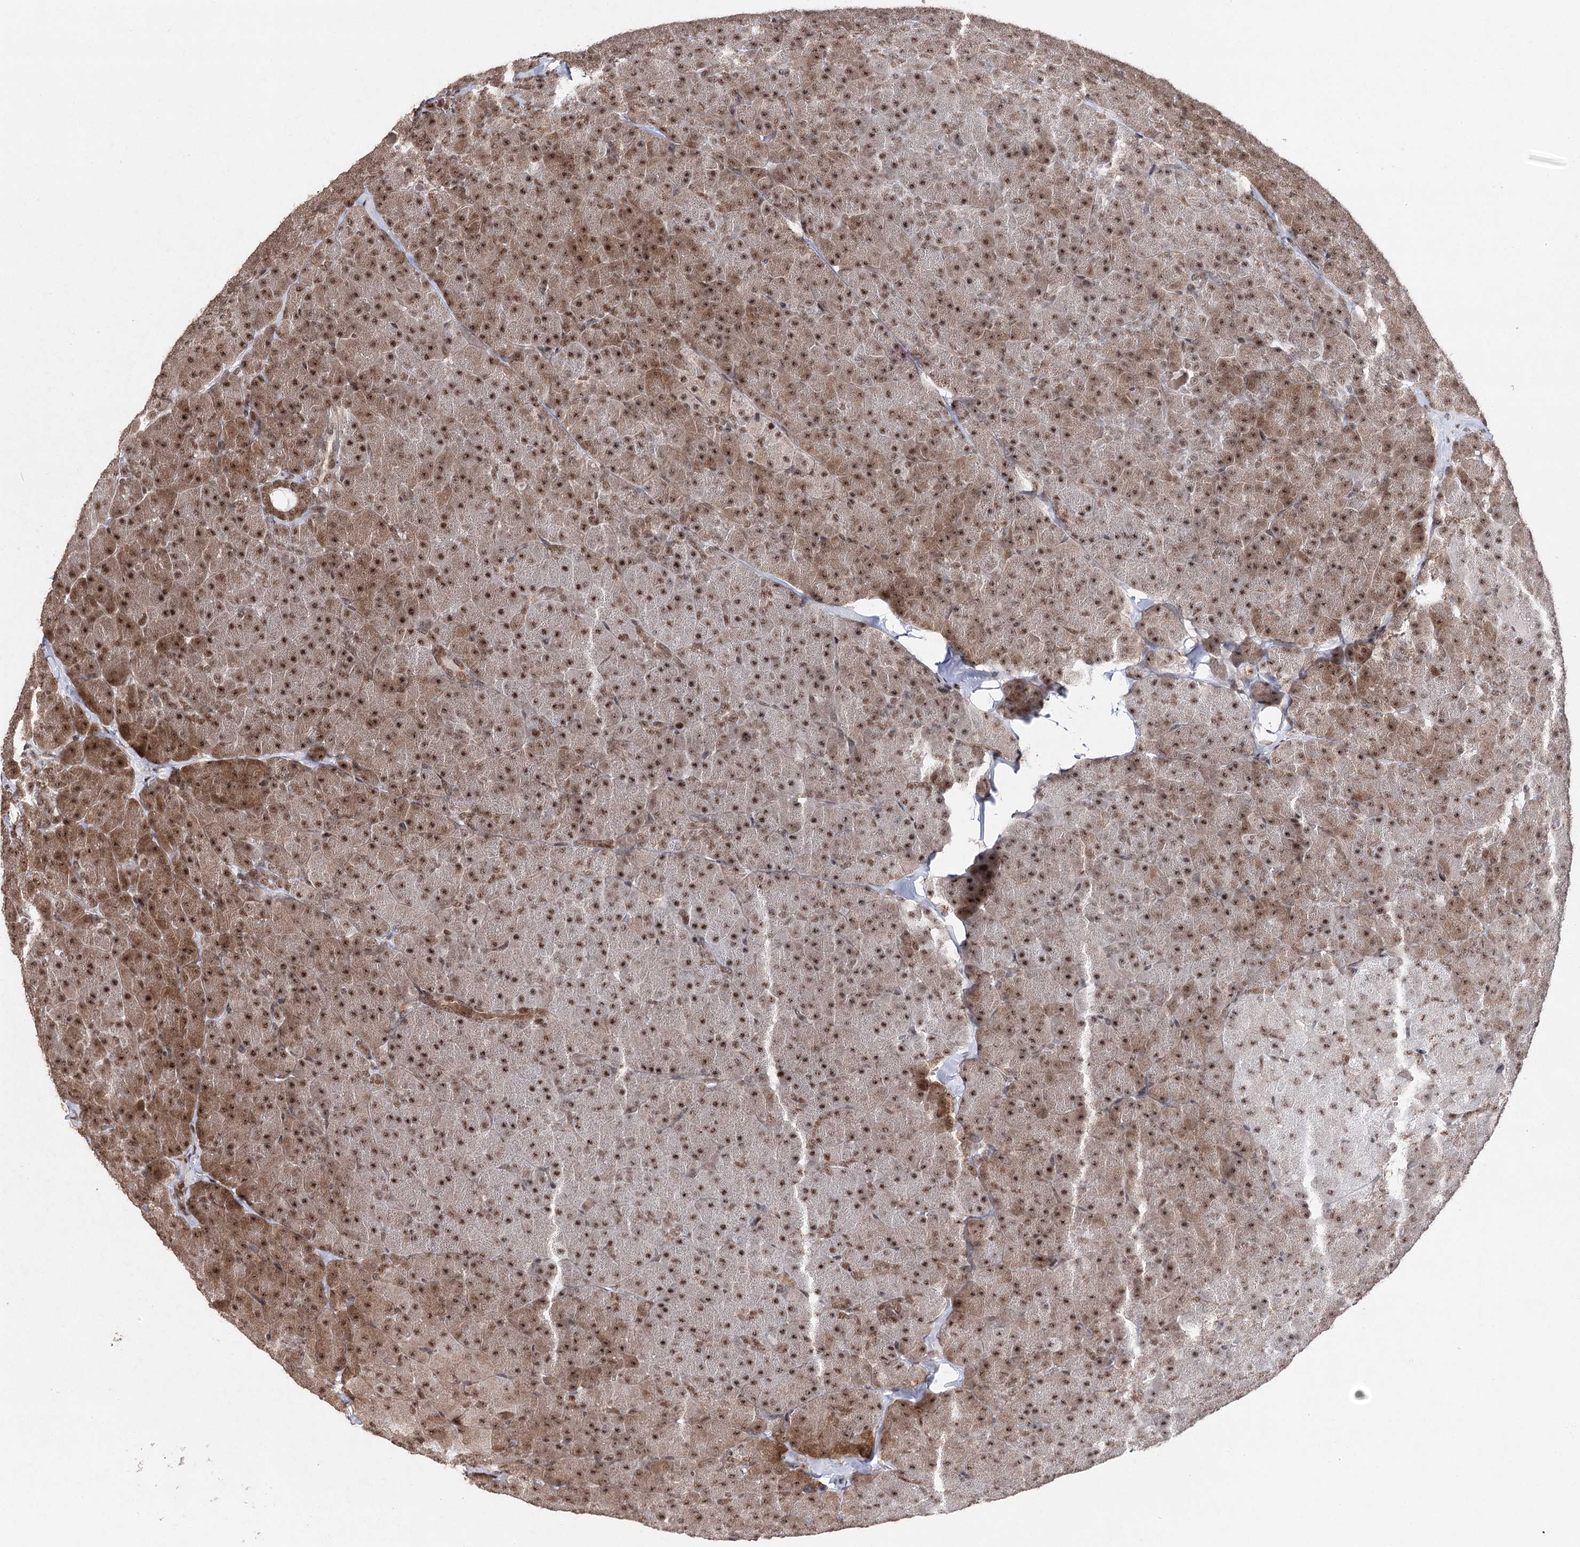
{"staining": {"intensity": "moderate", "quantity": ">75%", "location": "cytoplasmic/membranous,nuclear"}, "tissue": "pancreas", "cell_type": "Exocrine glandular cells", "image_type": "normal", "snomed": [{"axis": "morphology", "description": "Normal tissue, NOS"}, {"axis": "topography", "description": "Pancreas"}], "caption": "Immunohistochemistry histopathology image of unremarkable human pancreas stained for a protein (brown), which exhibits medium levels of moderate cytoplasmic/membranous,nuclear positivity in approximately >75% of exocrine glandular cells.", "gene": "PDCD4", "patient": {"sex": "male", "age": 36}}